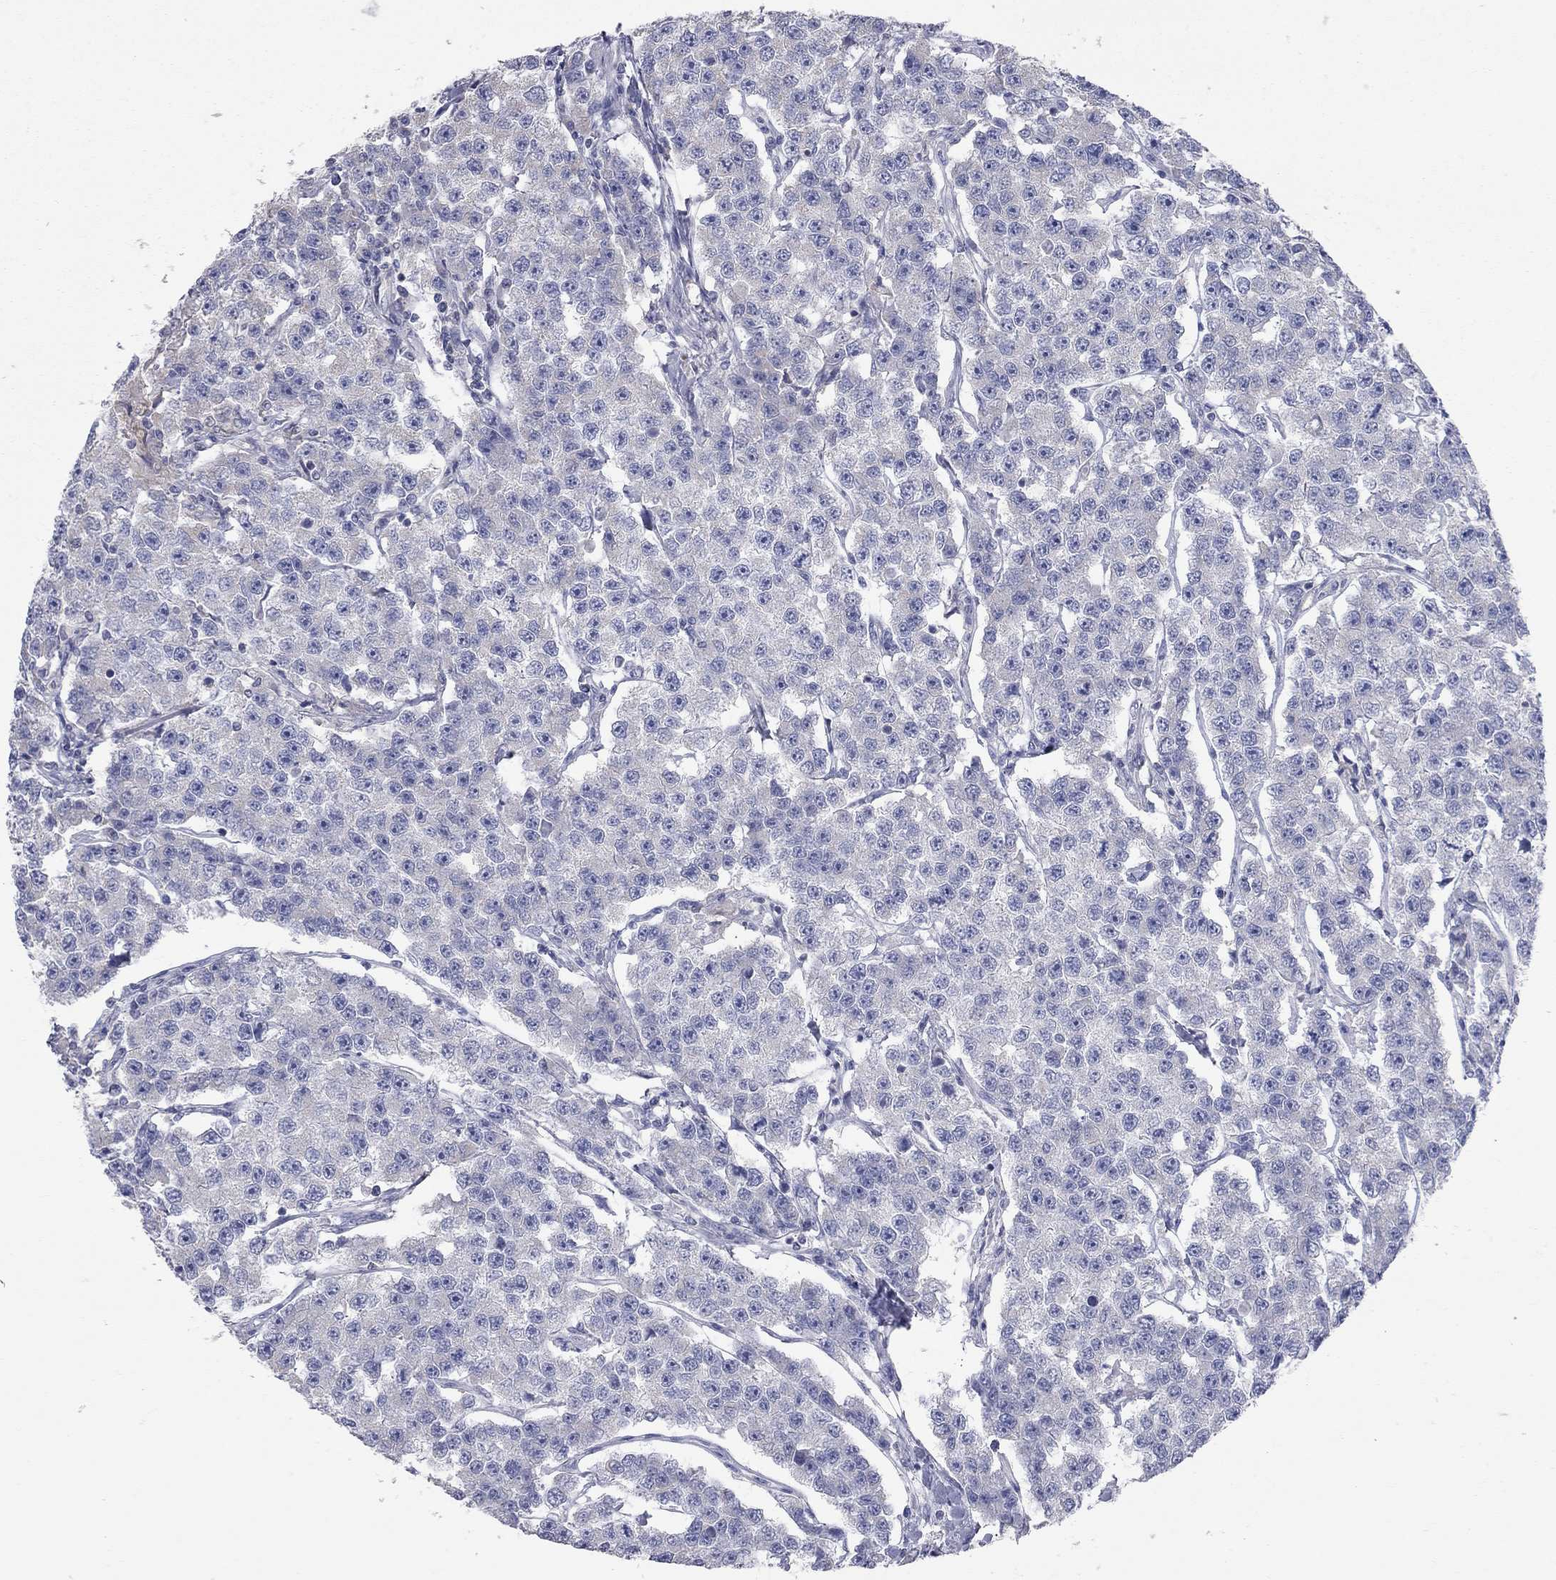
{"staining": {"intensity": "negative", "quantity": "none", "location": "none"}, "tissue": "testis cancer", "cell_type": "Tumor cells", "image_type": "cancer", "snomed": [{"axis": "morphology", "description": "Seminoma, NOS"}, {"axis": "topography", "description": "Testis"}], "caption": "The image displays no staining of tumor cells in testis seminoma.", "gene": "CFAP161", "patient": {"sex": "male", "age": 59}}